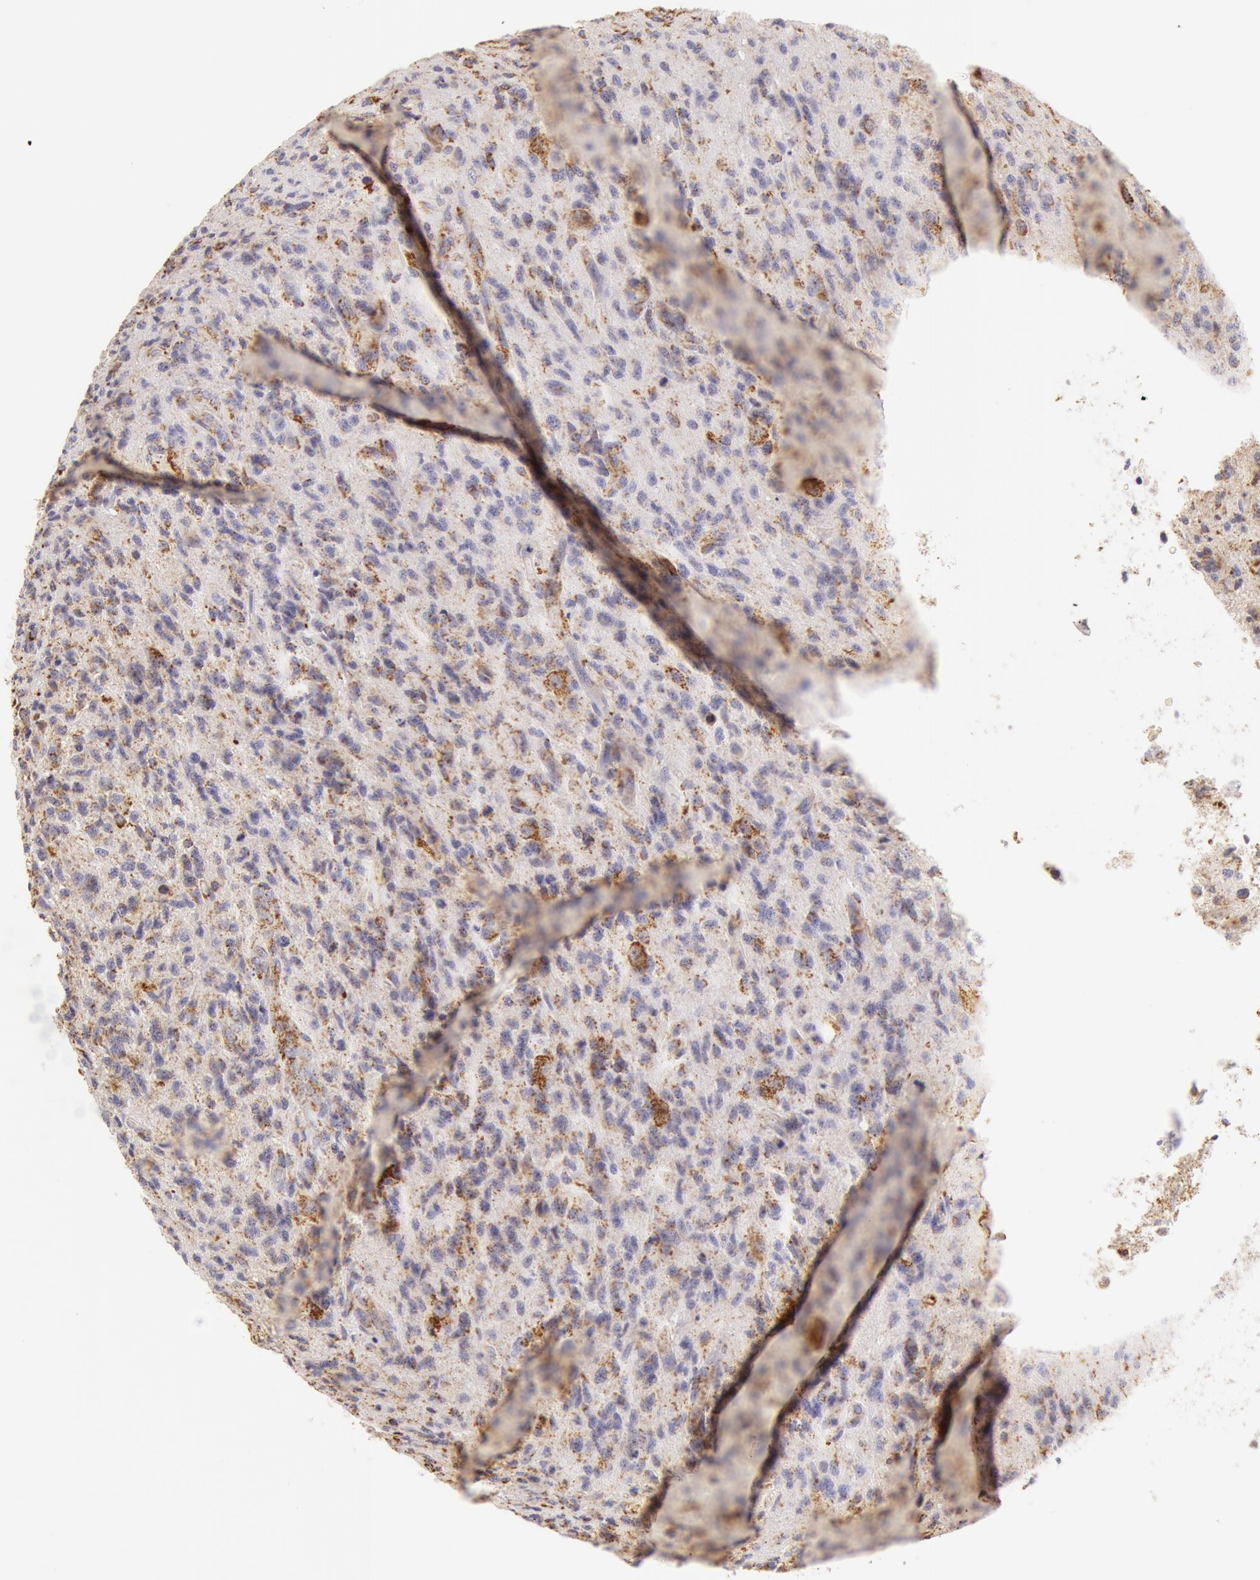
{"staining": {"intensity": "moderate", "quantity": "25%-75%", "location": "cytoplasmic/membranous"}, "tissue": "glioma", "cell_type": "Tumor cells", "image_type": "cancer", "snomed": [{"axis": "morphology", "description": "Glioma, malignant, High grade"}, {"axis": "topography", "description": "Brain"}], "caption": "Immunohistochemistry of human malignant glioma (high-grade) reveals medium levels of moderate cytoplasmic/membranous staining in about 25%-75% of tumor cells.", "gene": "ATP5F1B", "patient": {"sex": "male", "age": 36}}